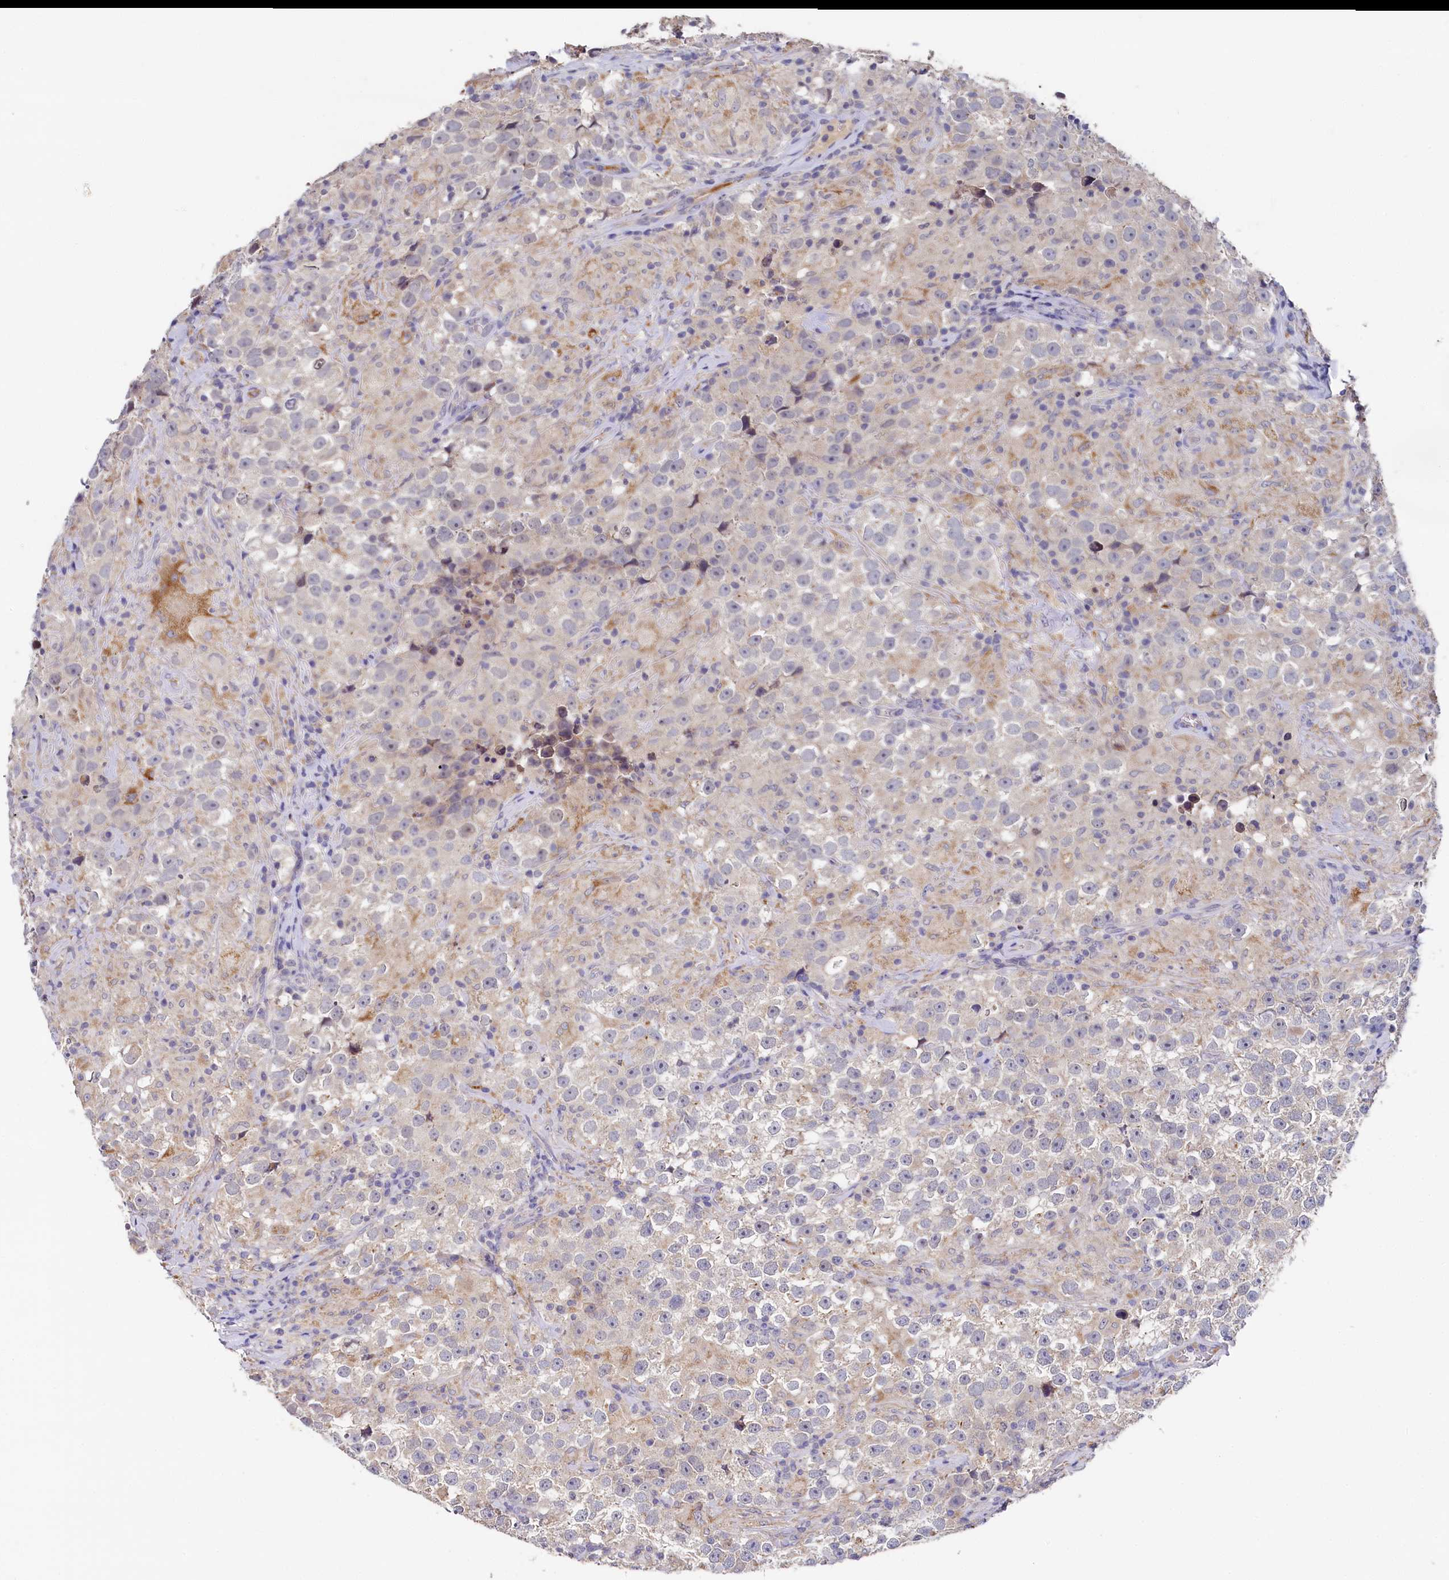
{"staining": {"intensity": "negative", "quantity": "none", "location": "none"}, "tissue": "testis cancer", "cell_type": "Tumor cells", "image_type": "cancer", "snomed": [{"axis": "morphology", "description": "Seminoma, NOS"}, {"axis": "topography", "description": "Testis"}], "caption": "Immunohistochemical staining of human testis cancer (seminoma) demonstrates no significant staining in tumor cells. (DAB immunohistochemistry, high magnification).", "gene": "SPINK9", "patient": {"sex": "male", "age": 46}}